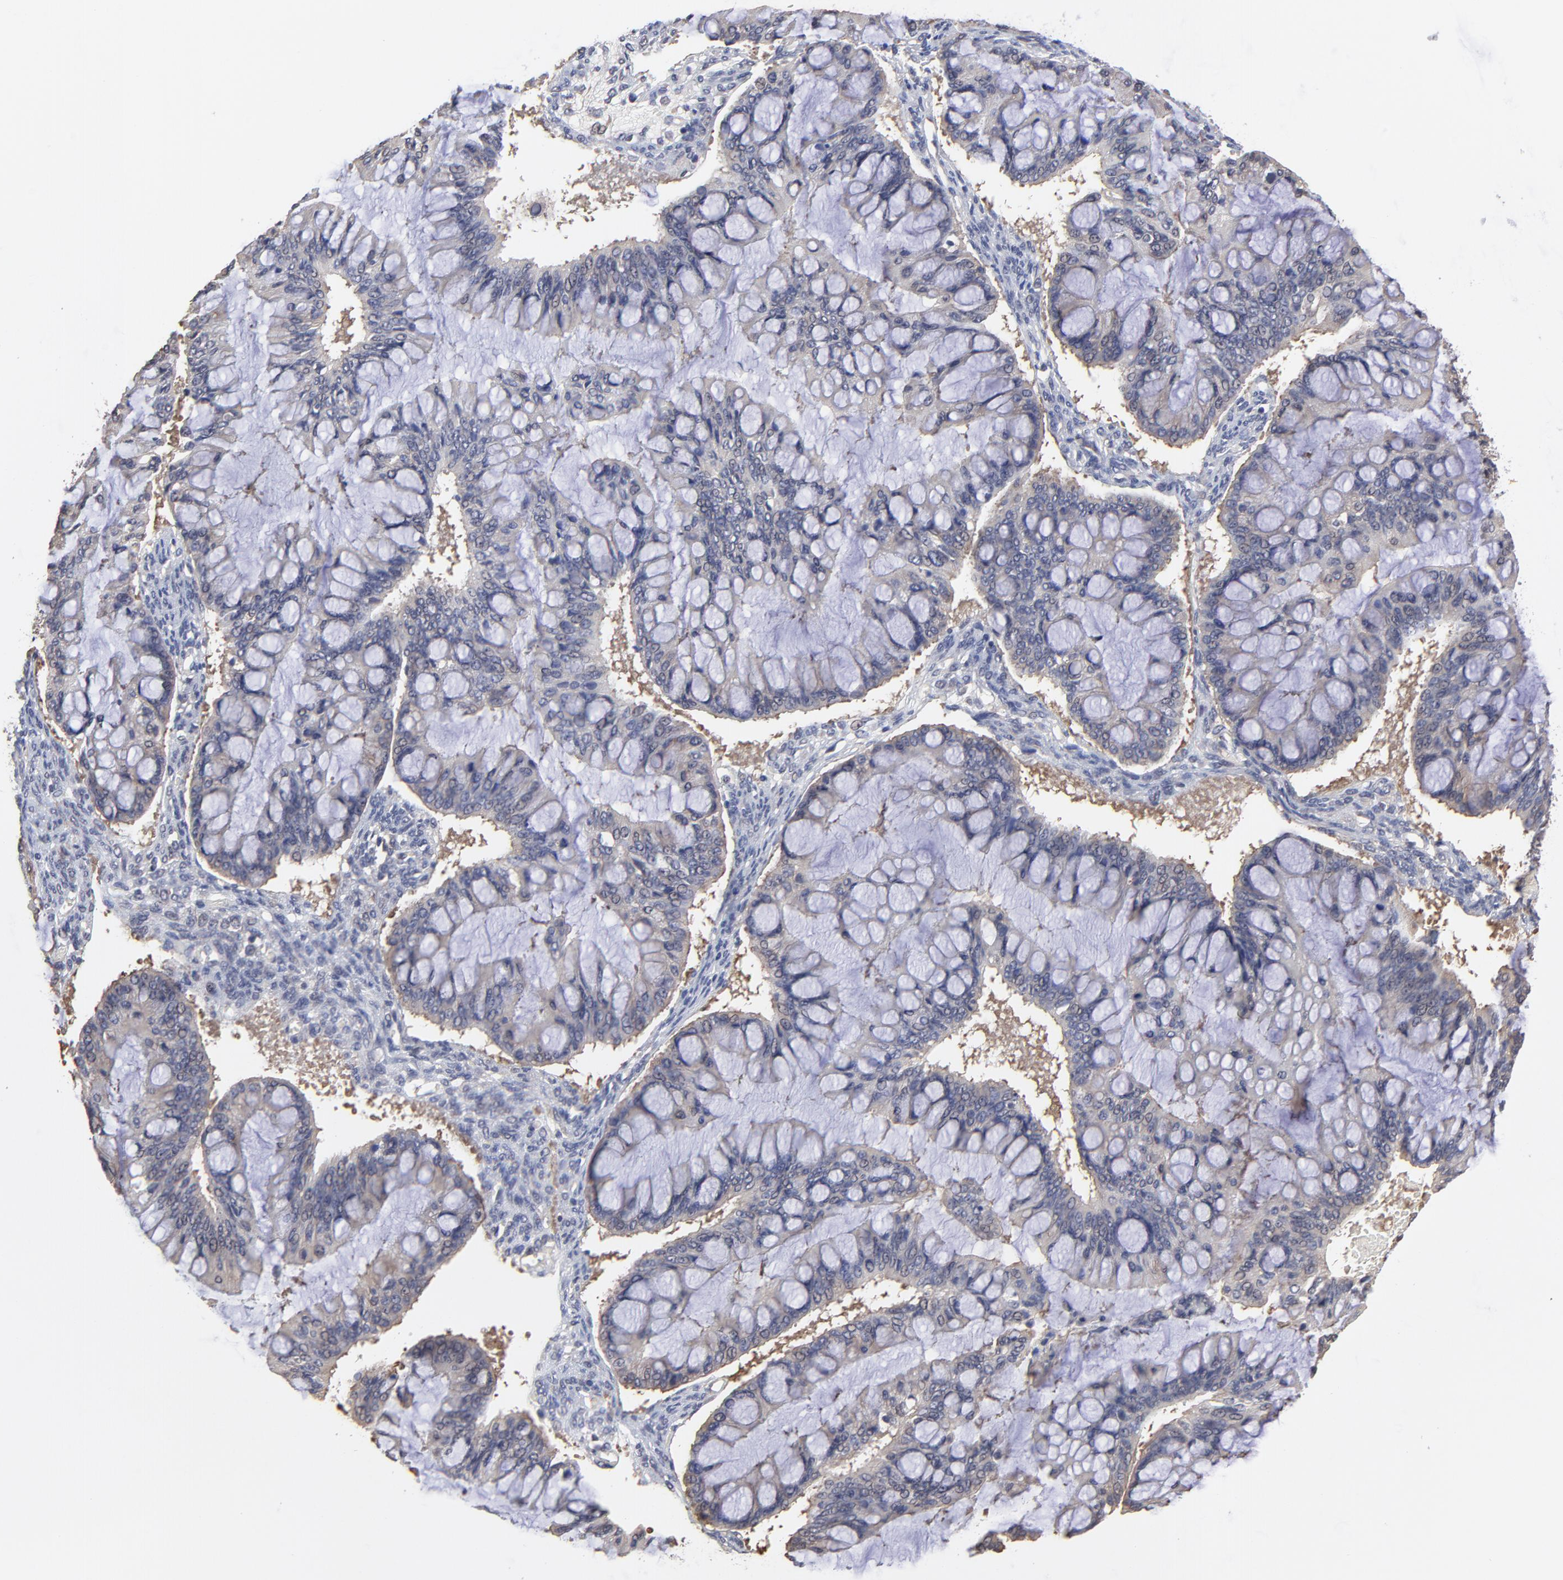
{"staining": {"intensity": "weak", "quantity": "25%-75%", "location": "cytoplasmic/membranous"}, "tissue": "ovarian cancer", "cell_type": "Tumor cells", "image_type": "cancer", "snomed": [{"axis": "morphology", "description": "Cystadenocarcinoma, mucinous, NOS"}, {"axis": "topography", "description": "Ovary"}], "caption": "Immunohistochemical staining of ovarian cancer demonstrates weak cytoplasmic/membranous protein staining in approximately 25%-75% of tumor cells. Immunohistochemistry (ihc) stains the protein of interest in brown and the nuclei are stained blue.", "gene": "CCT2", "patient": {"sex": "female", "age": 73}}